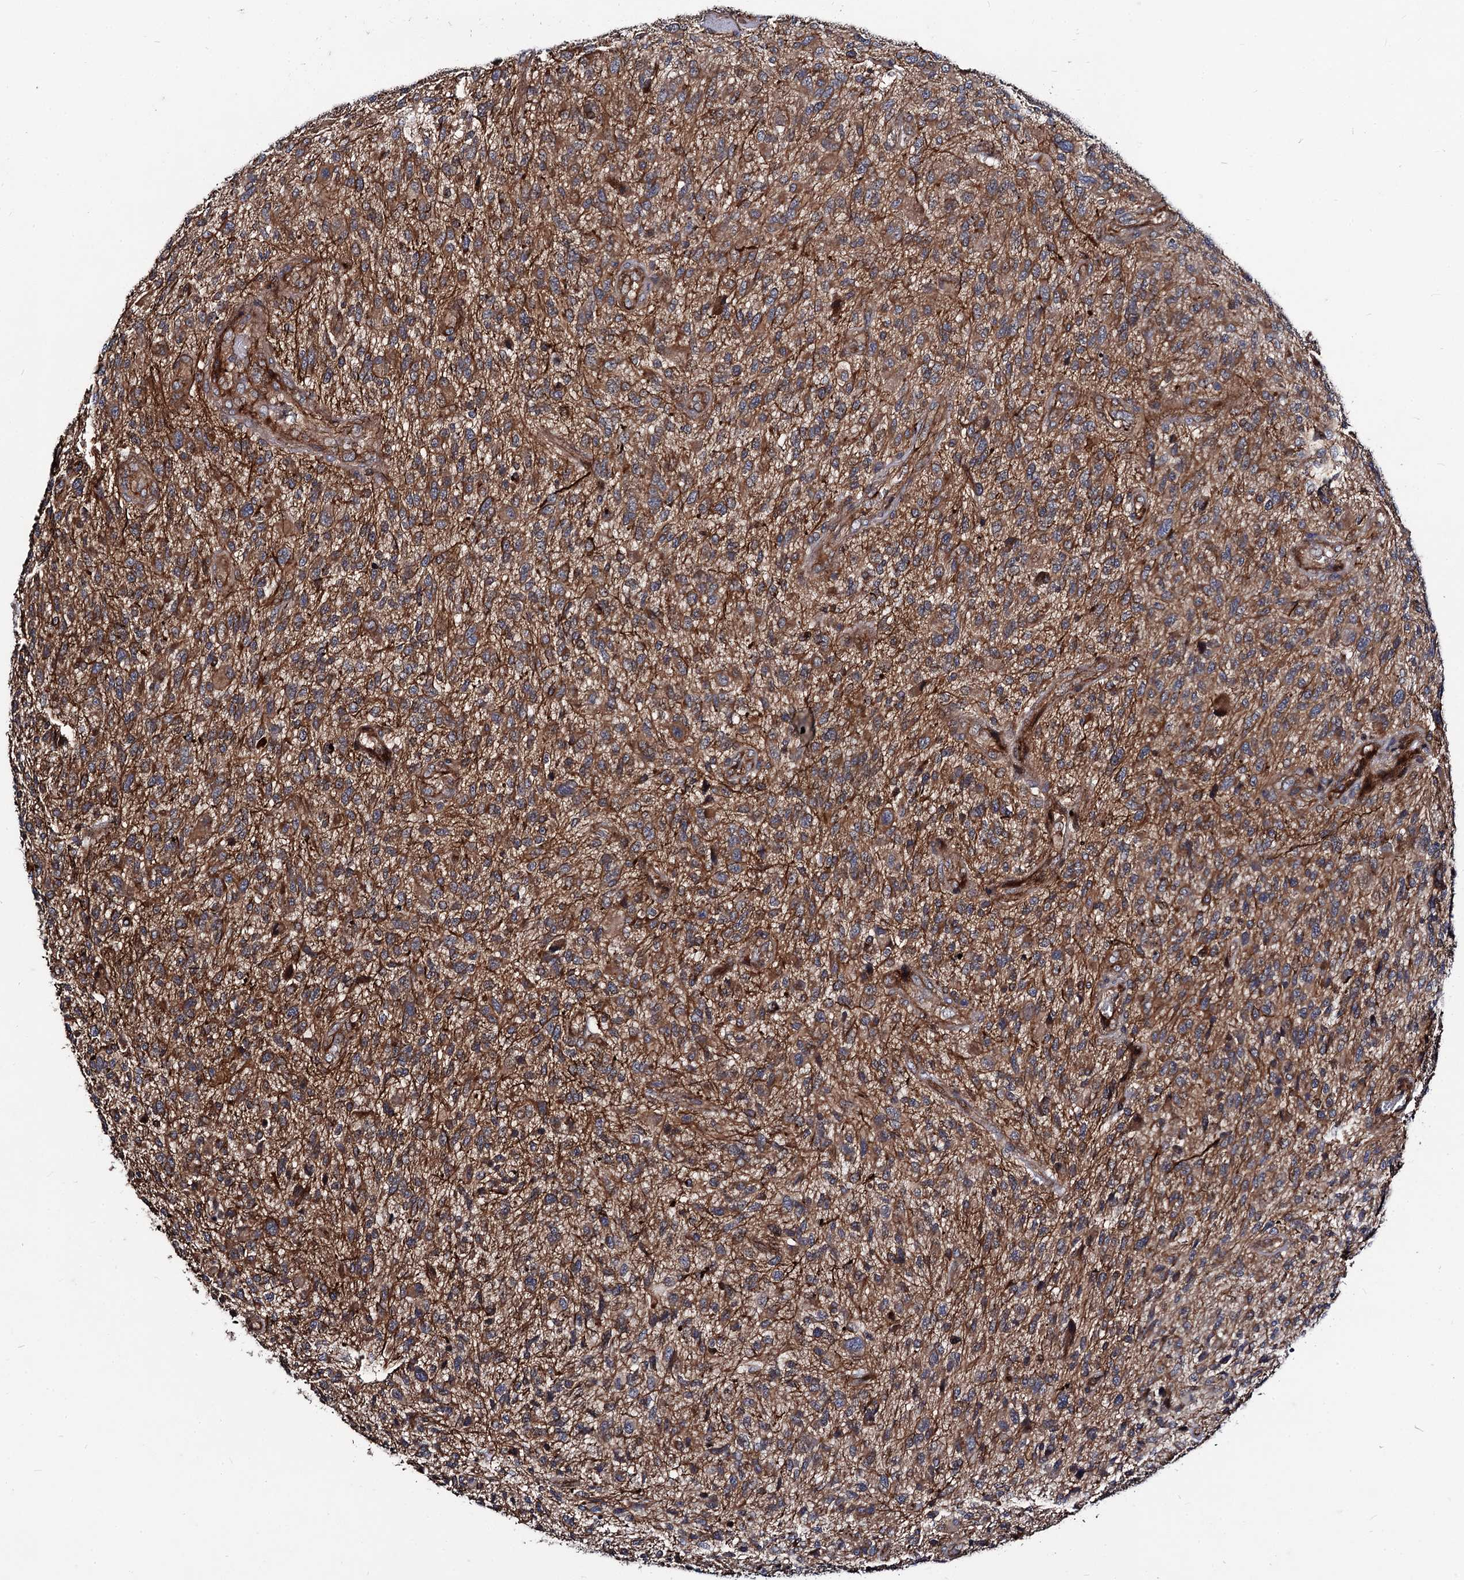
{"staining": {"intensity": "moderate", "quantity": ">75%", "location": "cytoplasmic/membranous"}, "tissue": "glioma", "cell_type": "Tumor cells", "image_type": "cancer", "snomed": [{"axis": "morphology", "description": "Glioma, malignant, High grade"}, {"axis": "topography", "description": "Brain"}], "caption": "Glioma stained with a protein marker shows moderate staining in tumor cells.", "gene": "KXD1", "patient": {"sex": "male", "age": 47}}